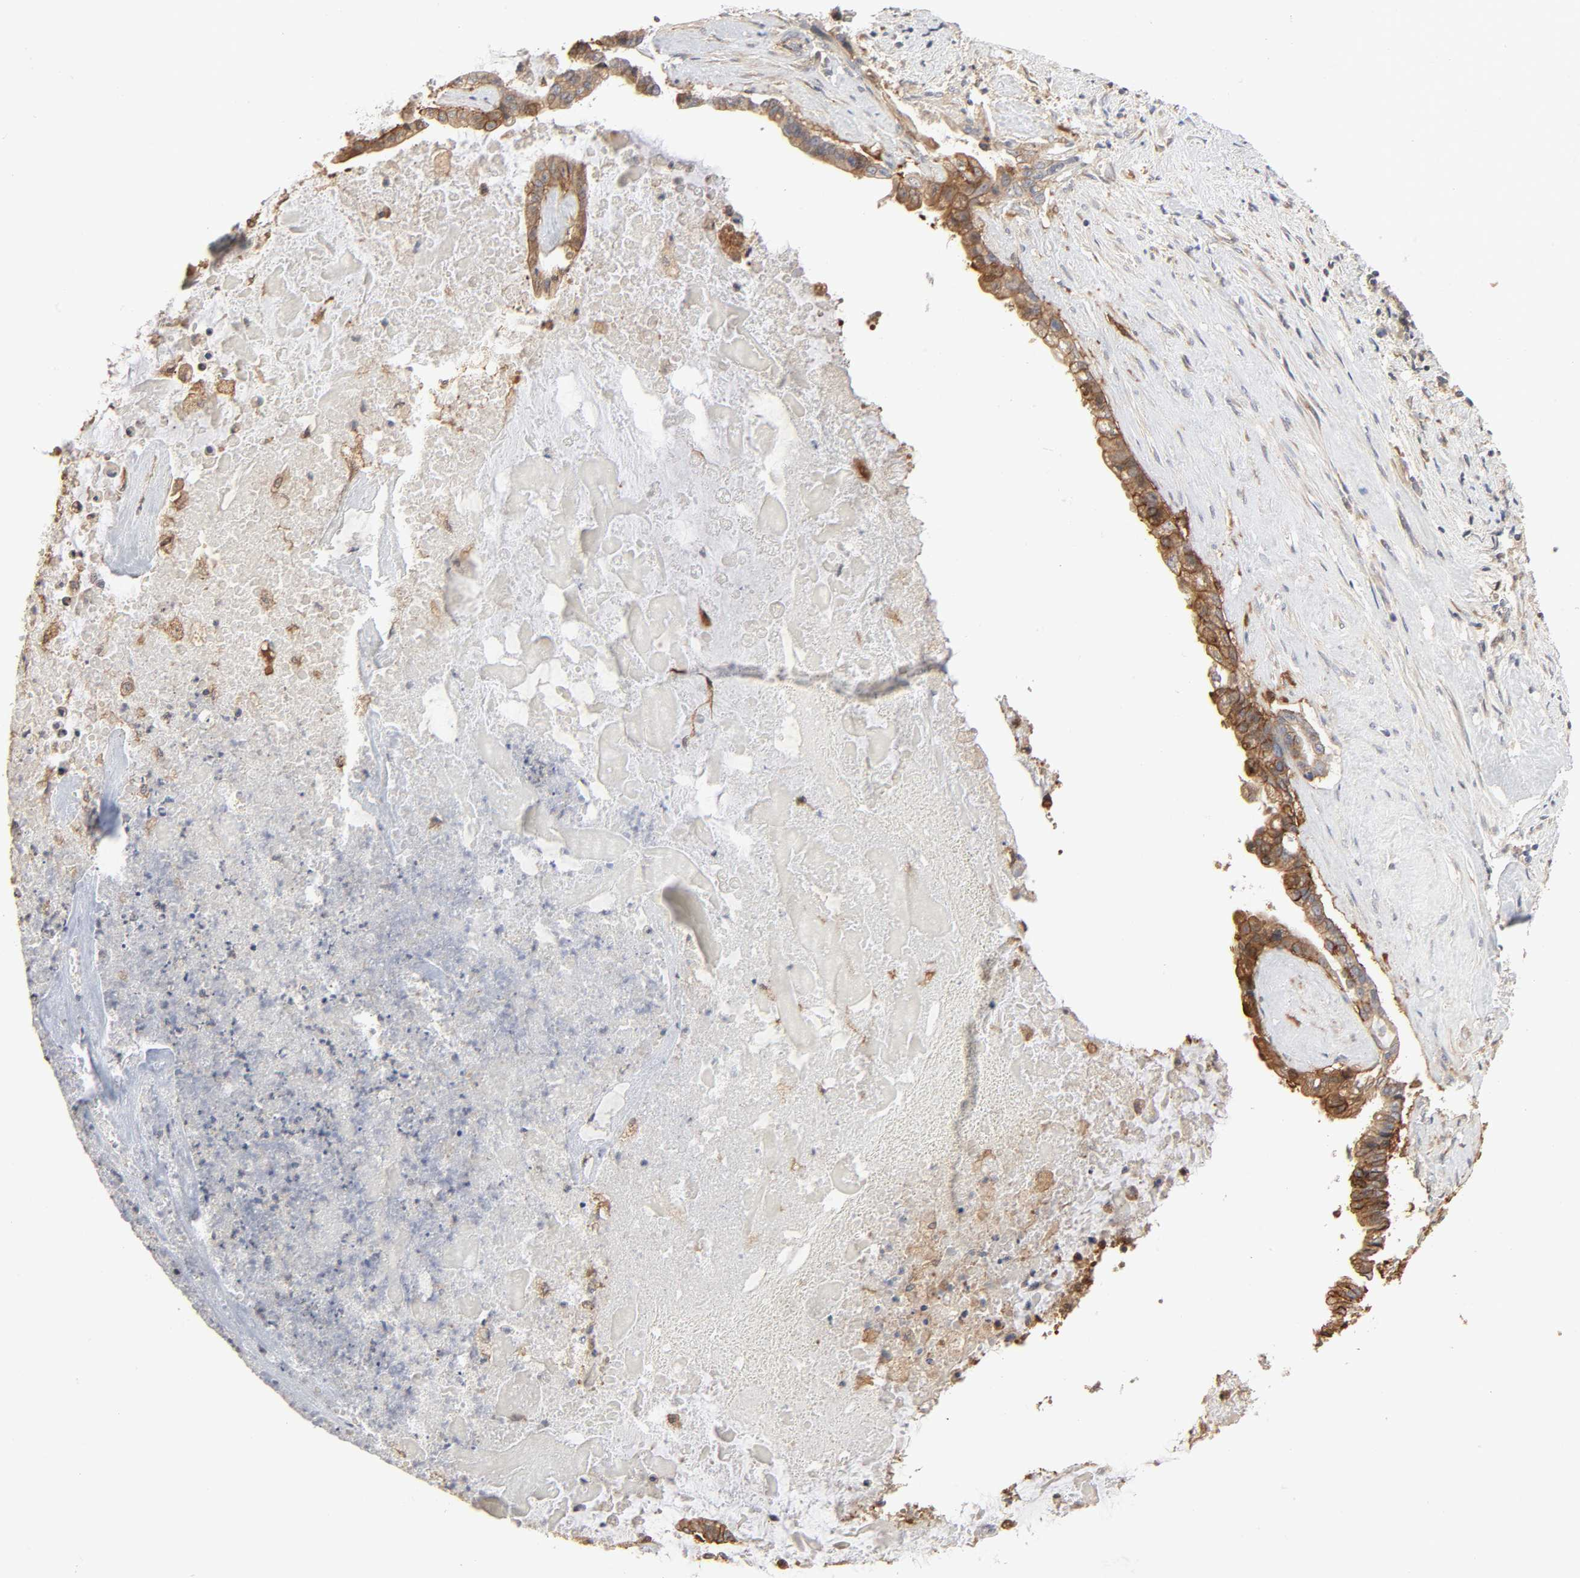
{"staining": {"intensity": "moderate", "quantity": ">75%", "location": "cytoplasmic/membranous"}, "tissue": "liver cancer", "cell_type": "Tumor cells", "image_type": "cancer", "snomed": [{"axis": "morphology", "description": "Cholangiocarcinoma"}, {"axis": "topography", "description": "Liver"}], "caption": "Cholangiocarcinoma (liver) was stained to show a protein in brown. There is medium levels of moderate cytoplasmic/membranous expression in about >75% of tumor cells.", "gene": "NDRG2", "patient": {"sex": "male", "age": 57}}